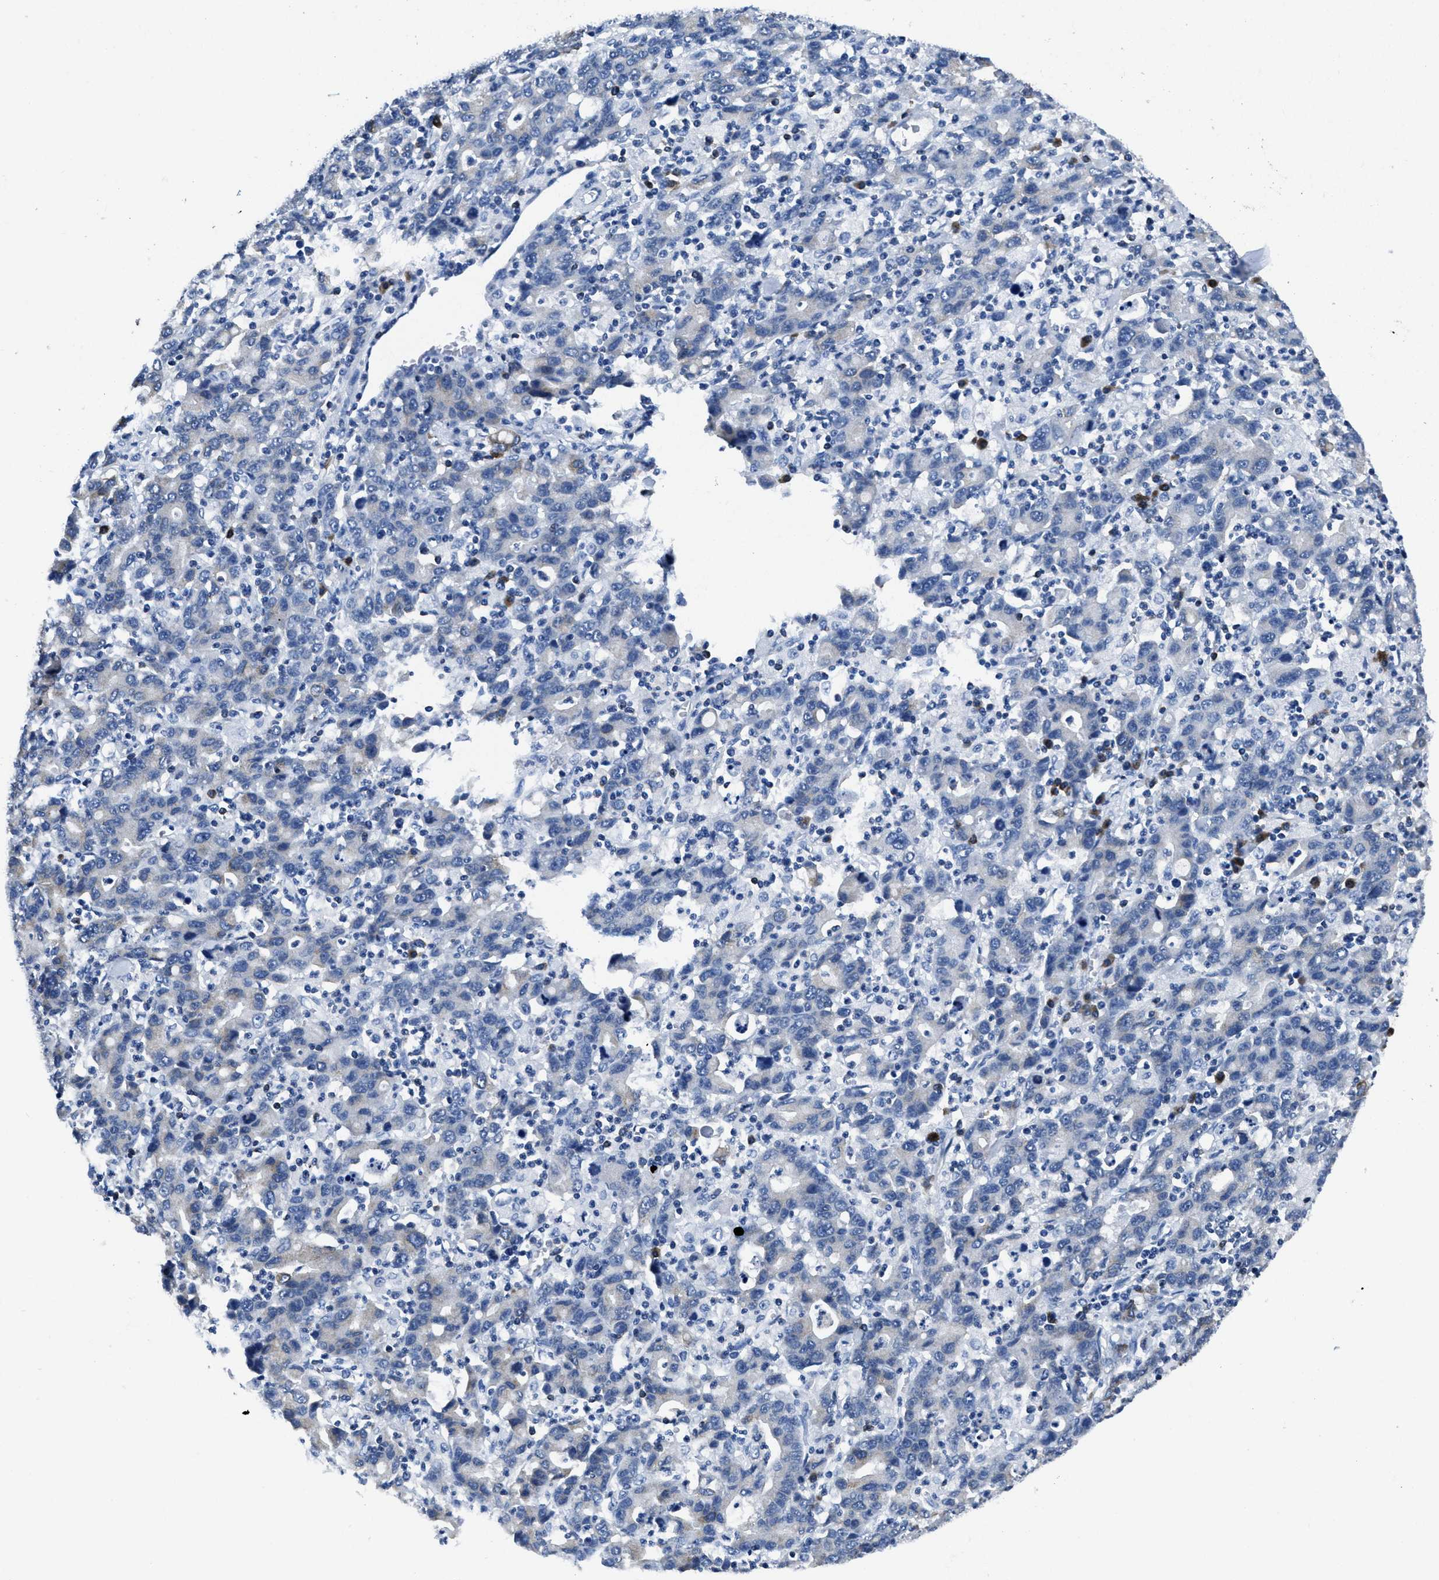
{"staining": {"intensity": "negative", "quantity": "none", "location": "none"}, "tissue": "stomach cancer", "cell_type": "Tumor cells", "image_type": "cancer", "snomed": [{"axis": "morphology", "description": "Adenocarcinoma, NOS"}, {"axis": "topography", "description": "Stomach, upper"}], "caption": "Immunohistochemistry (IHC) image of stomach adenocarcinoma stained for a protein (brown), which exhibits no expression in tumor cells.", "gene": "ITGA3", "patient": {"sex": "male", "age": 69}}